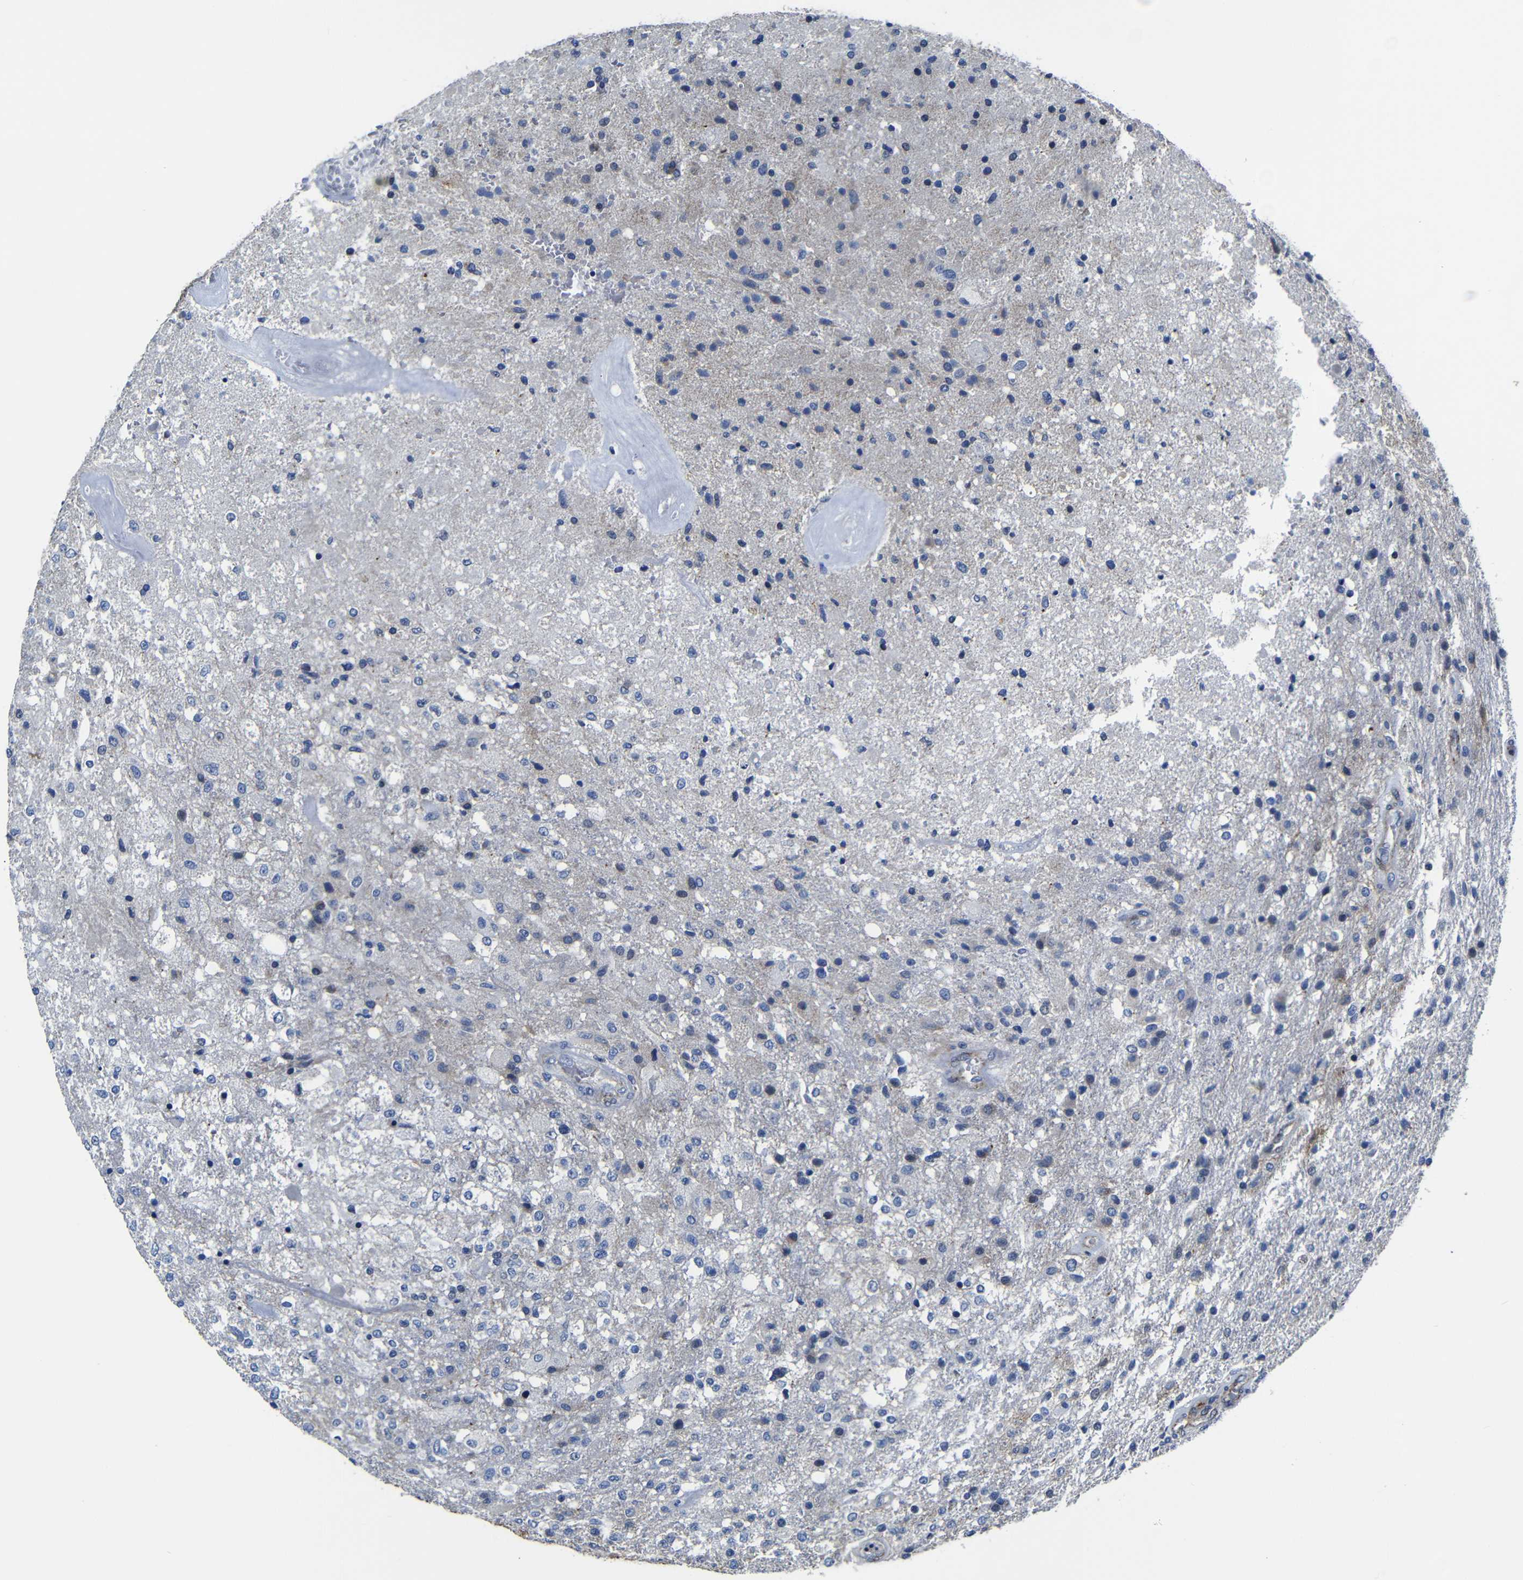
{"staining": {"intensity": "negative", "quantity": "none", "location": "none"}, "tissue": "glioma", "cell_type": "Tumor cells", "image_type": "cancer", "snomed": [{"axis": "morphology", "description": "Normal tissue, NOS"}, {"axis": "morphology", "description": "Glioma, malignant, High grade"}, {"axis": "topography", "description": "Cerebral cortex"}], "caption": "Tumor cells show no significant protein expression in glioma.", "gene": "AFDN", "patient": {"sex": "male", "age": 77}}